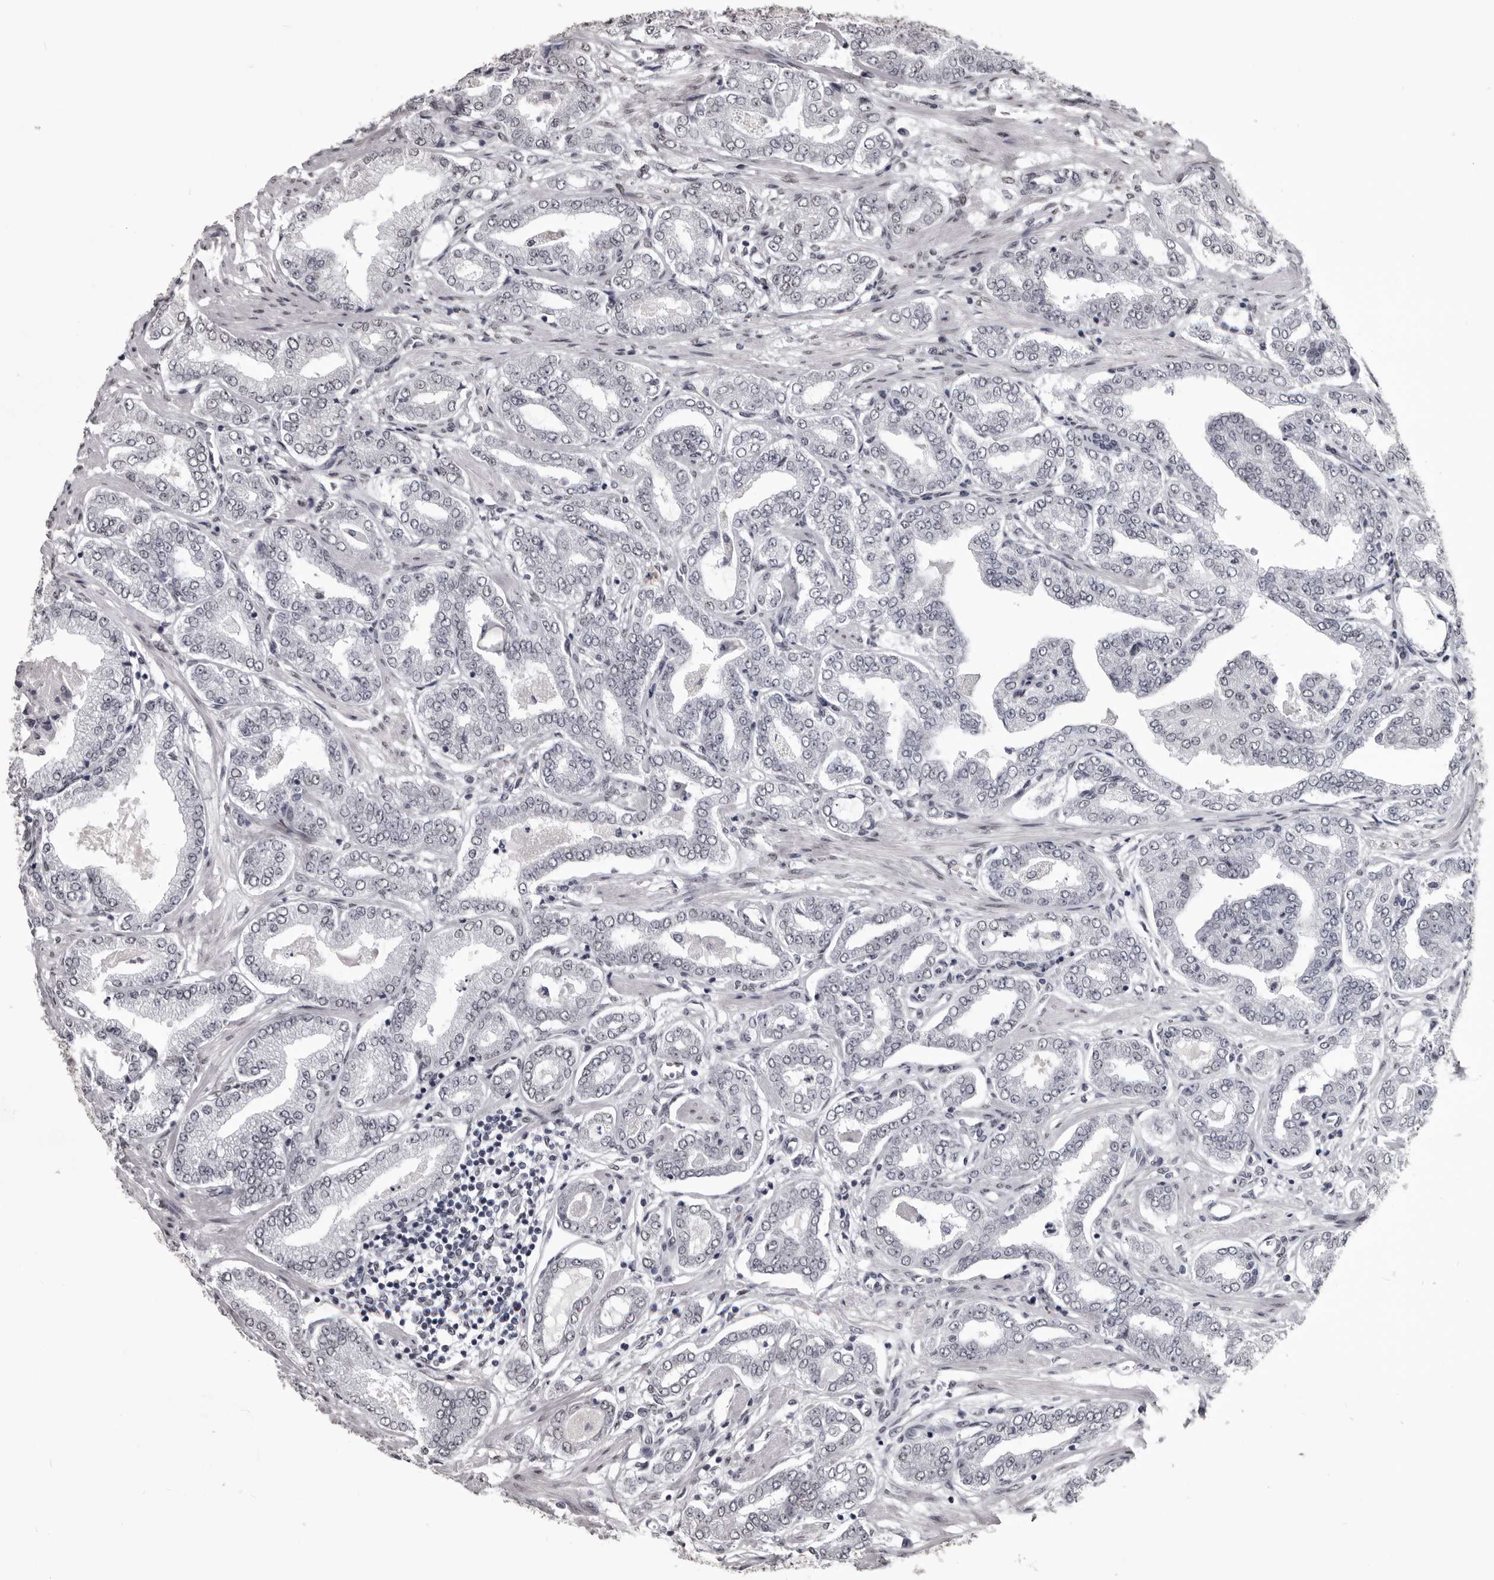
{"staining": {"intensity": "weak", "quantity": "<25%", "location": "nuclear"}, "tissue": "prostate cancer", "cell_type": "Tumor cells", "image_type": "cancer", "snomed": [{"axis": "morphology", "description": "Adenocarcinoma, Low grade"}, {"axis": "topography", "description": "Prostate"}], "caption": "Tumor cells are negative for brown protein staining in prostate cancer. (Brightfield microscopy of DAB (3,3'-diaminobenzidine) immunohistochemistry (IHC) at high magnification).", "gene": "NUMA1", "patient": {"sex": "male", "age": 63}}